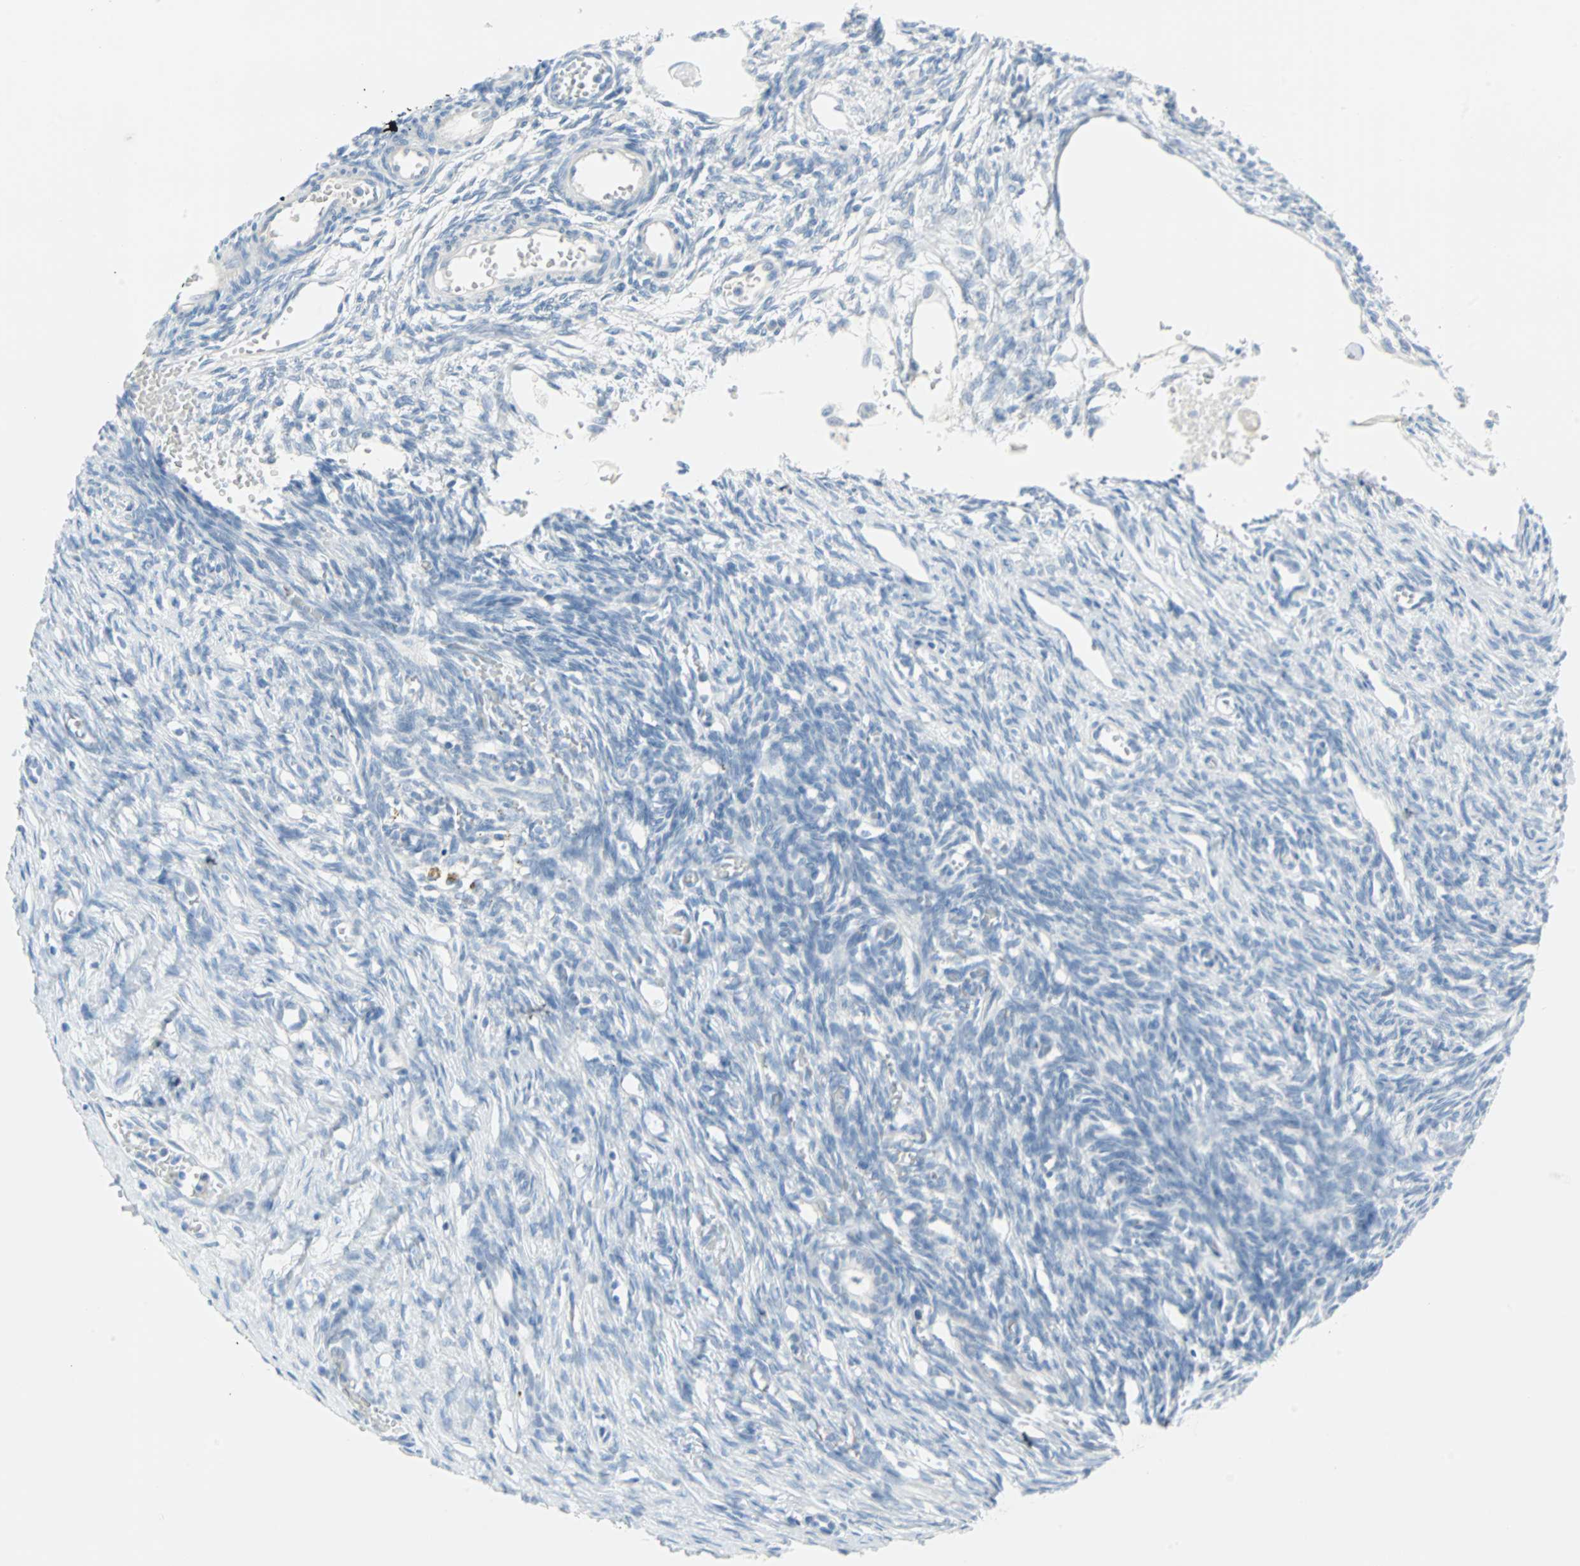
{"staining": {"intensity": "negative", "quantity": "none", "location": "none"}, "tissue": "ovary", "cell_type": "Follicle cells", "image_type": "normal", "snomed": [{"axis": "morphology", "description": "Normal tissue, NOS"}, {"axis": "topography", "description": "Ovary"}], "caption": "Immunohistochemical staining of normal ovary displays no significant staining in follicle cells.", "gene": "STX1A", "patient": {"sex": "female", "age": 33}}